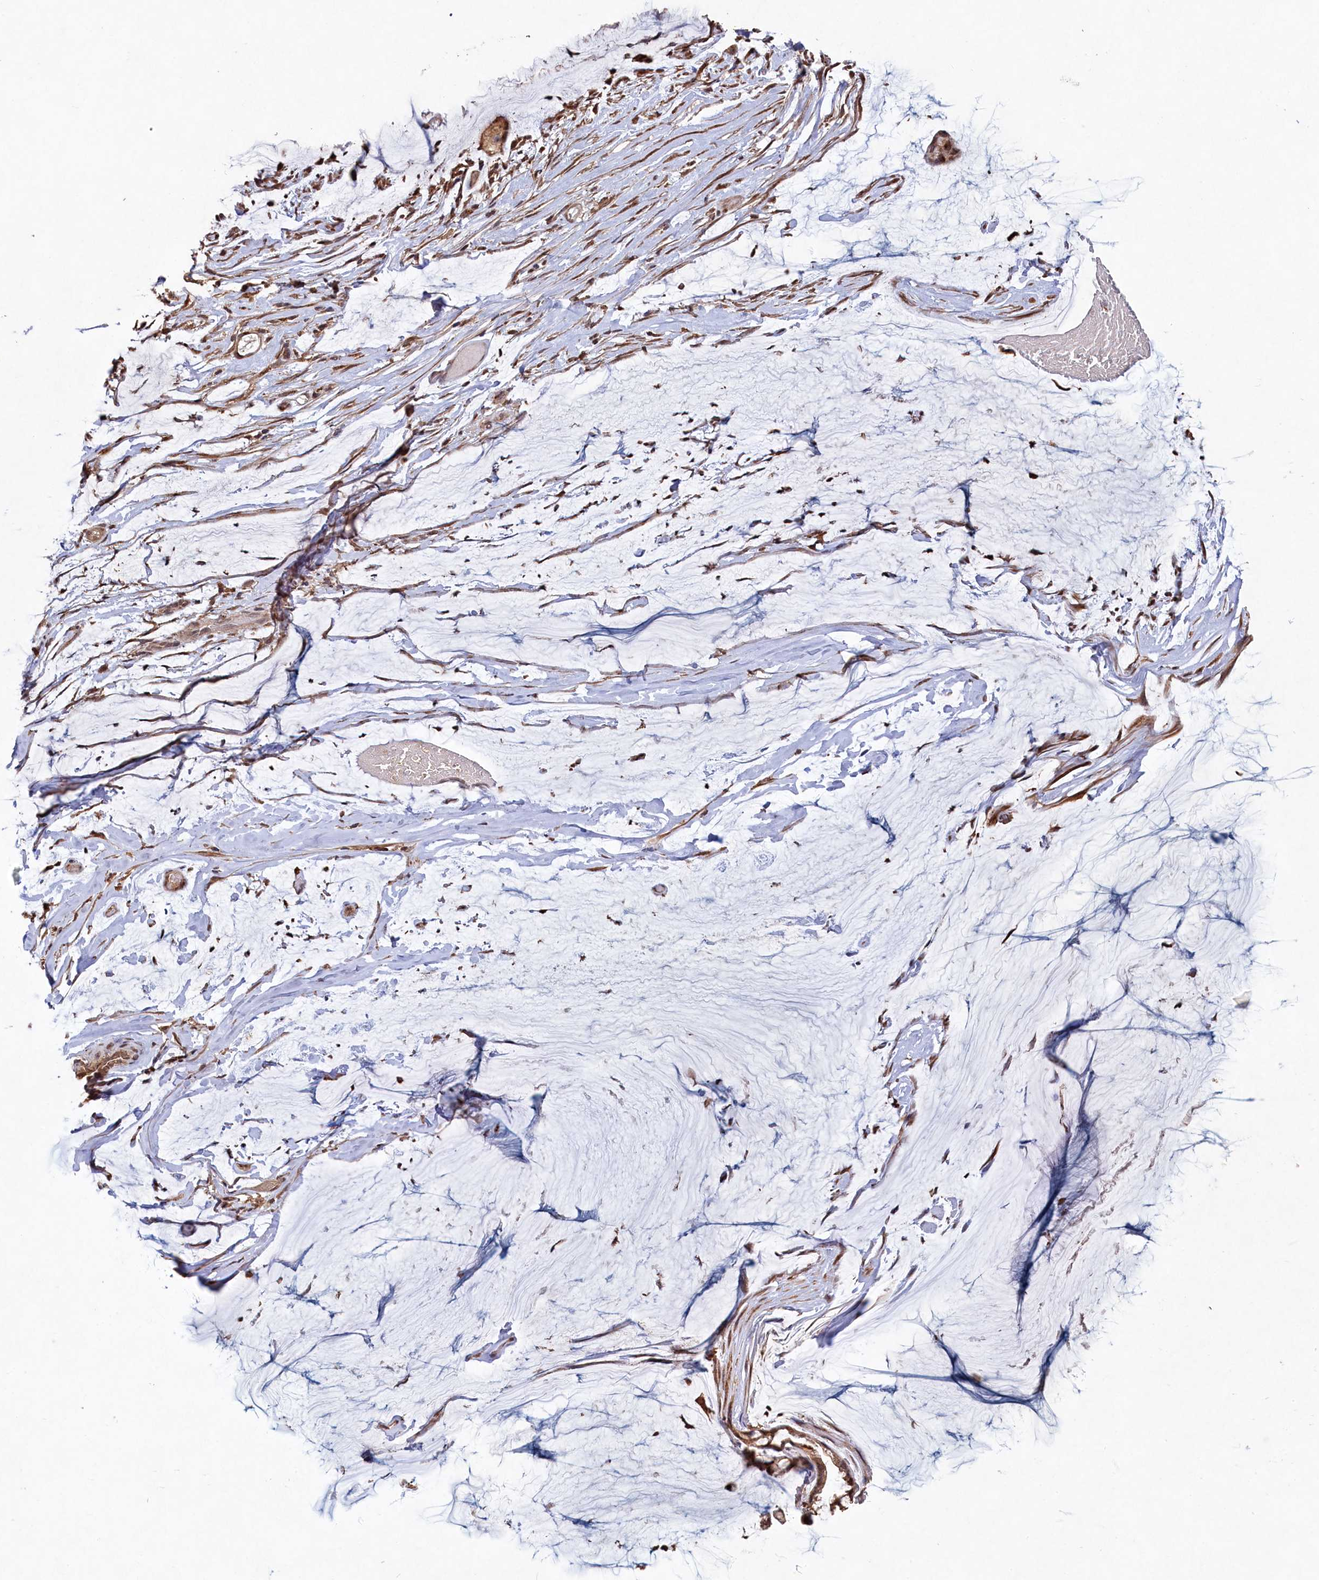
{"staining": {"intensity": "negative", "quantity": "none", "location": "none"}, "tissue": "ovarian cancer", "cell_type": "Tumor cells", "image_type": "cancer", "snomed": [{"axis": "morphology", "description": "Cystadenocarcinoma, mucinous, NOS"}, {"axis": "topography", "description": "Ovary"}], "caption": "An image of human ovarian cancer (mucinous cystadenocarcinoma) is negative for staining in tumor cells.", "gene": "NAA60", "patient": {"sex": "female", "age": 39}}